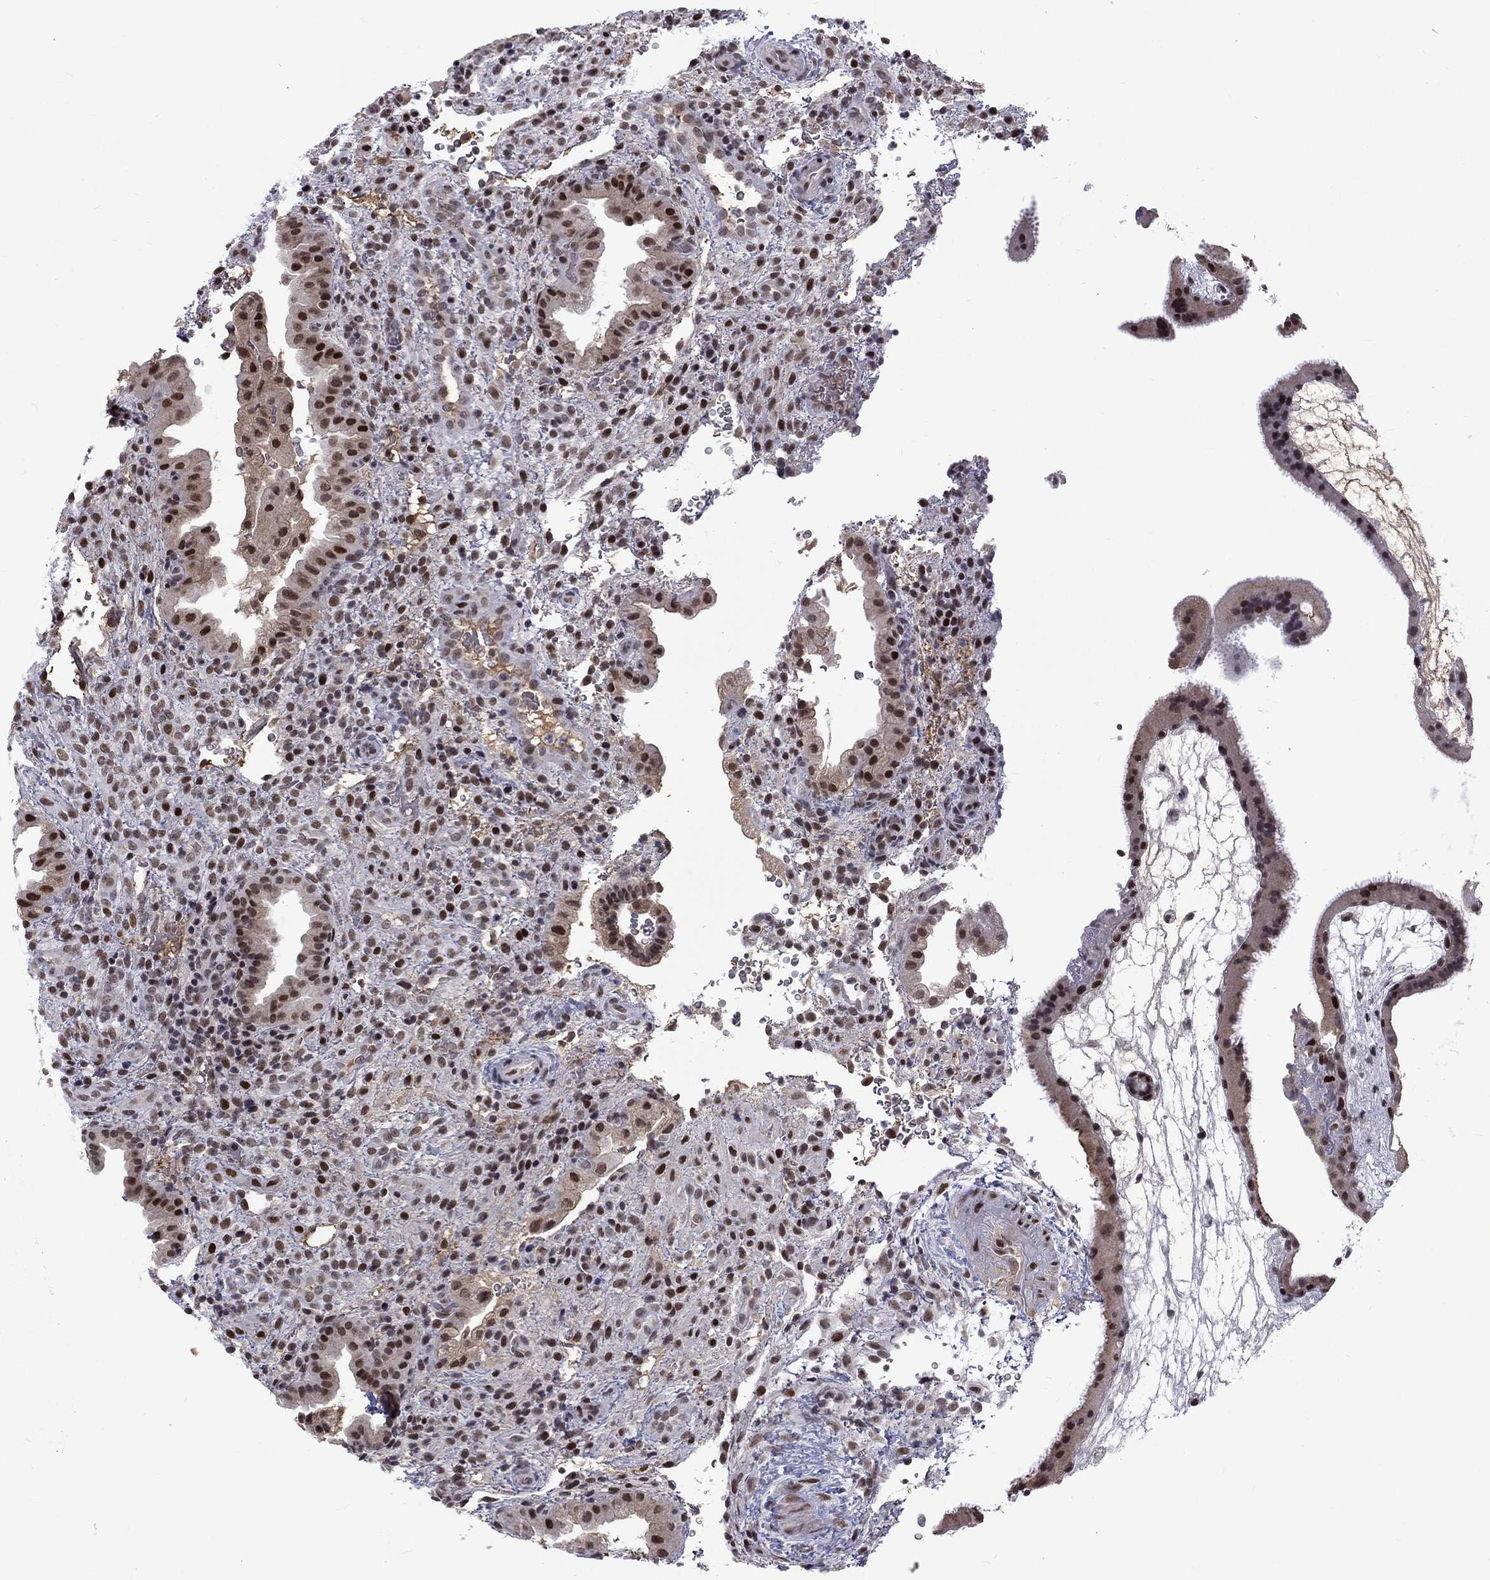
{"staining": {"intensity": "strong", "quantity": "25%-75%", "location": "nuclear"}, "tissue": "placenta", "cell_type": "Decidual cells", "image_type": "normal", "snomed": [{"axis": "morphology", "description": "Normal tissue, NOS"}, {"axis": "topography", "description": "Placenta"}], "caption": "Unremarkable placenta reveals strong nuclear positivity in approximately 25%-75% of decidual cells, visualized by immunohistochemistry. (DAB = brown stain, brightfield microscopy at high magnification).", "gene": "TCEAL1", "patient": {"sex": "female", "age": 19}}